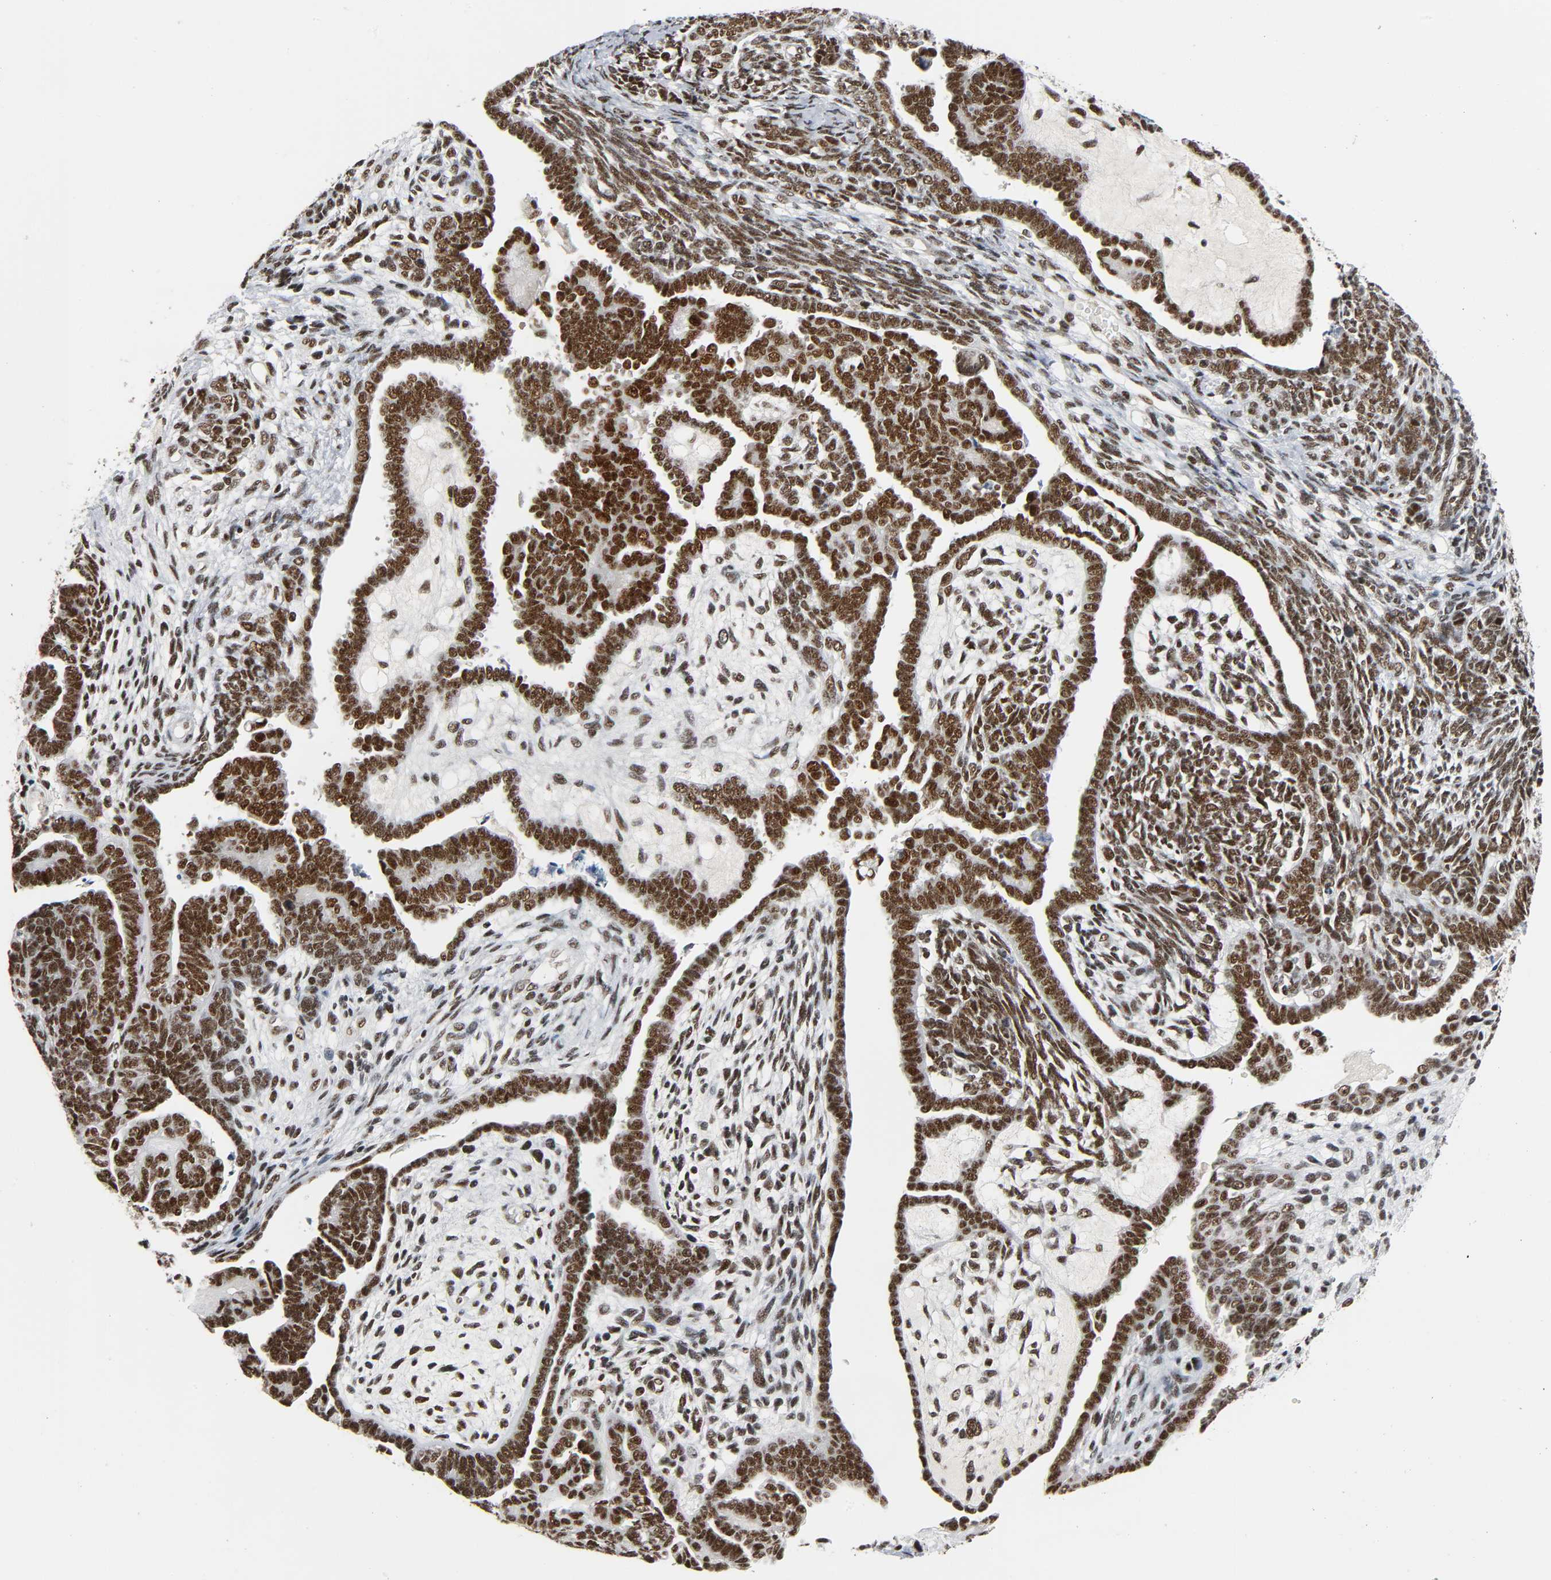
{"staining": {"intensity": "strong", "quantity": ">75%", "location": "nuclear"}, "tissue": "endometrial cancer", "cell_type": "Tumor cells", "image_type": "cancer", "snomed": [{"axis": "morphology", "description": "Neoplasm, malignant, NOS"}, {"axis": "topography", "description": "Endometrium"}], "caption": "Strong nuclear staining is appreciated in about >75% of tumor cells in endometrial neoplasm (malignant).", "gene": "CDK9", "patient": {"sex": "female", "age": 74}}